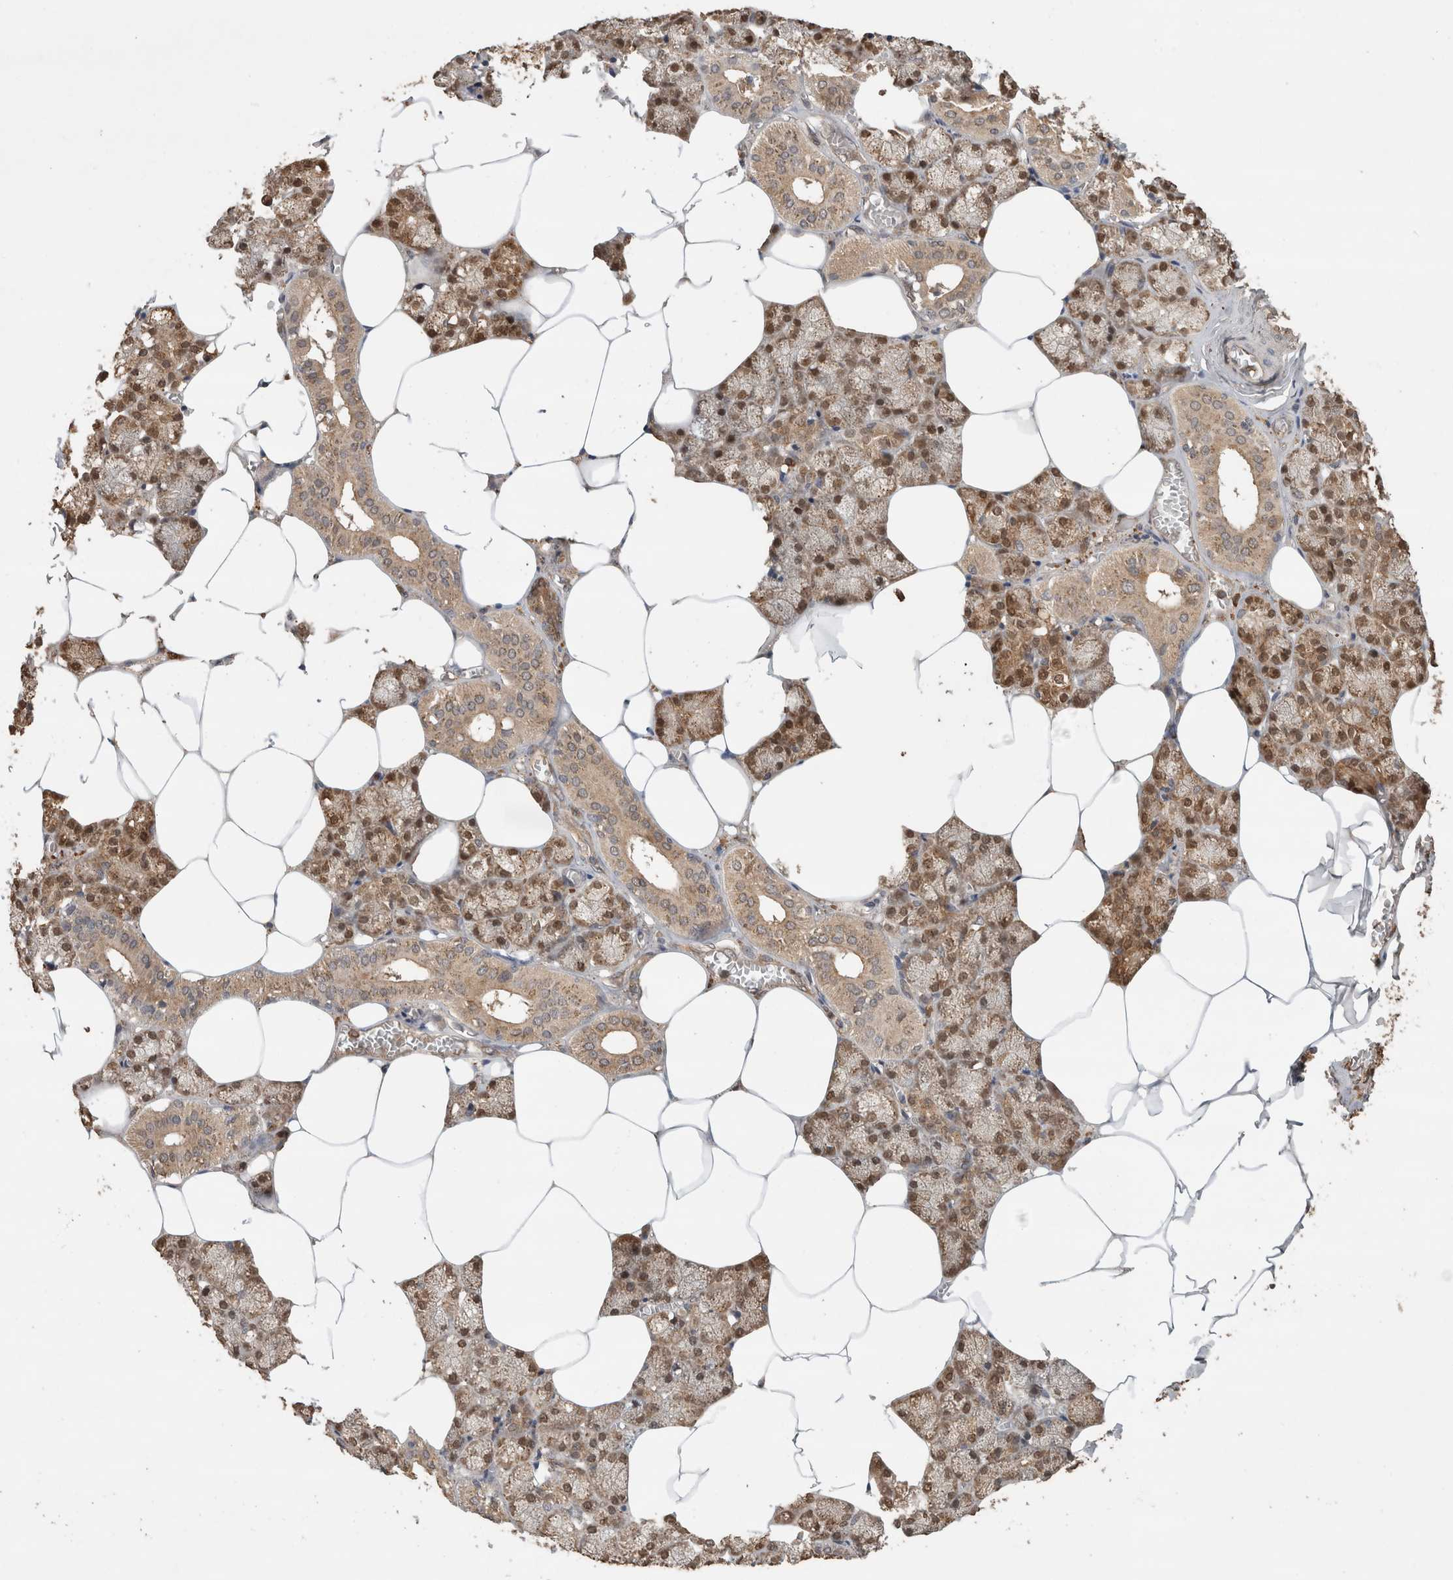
{"staining": {"intensity": "moderate", "quantity": ">75%", "location": "cytoplasmic/membranous,nuclear"}, "tissue": "salivary gland", "cell_type": "Glandular cells", "image_type": "normal", "snomed": [{"axis": "morphology", "description": "Normal tissue, NOS"}, {"axis": "topography", "description": "Salivary gland"}], "caption": "The photomicrograph exhibits a brown stain indicating the presence of a protein in the cytoplasmic/membranous,nuclear of glandular cells in salivary gland. The staining is performed using DAB (3,3'-diaminobenzidine) brown chromogen to label protein expression. The nuclei are counter-stained blue using hematoxylin.", "gene": "OTUD7B", "patient": {"sex": "male", "age": 62}}